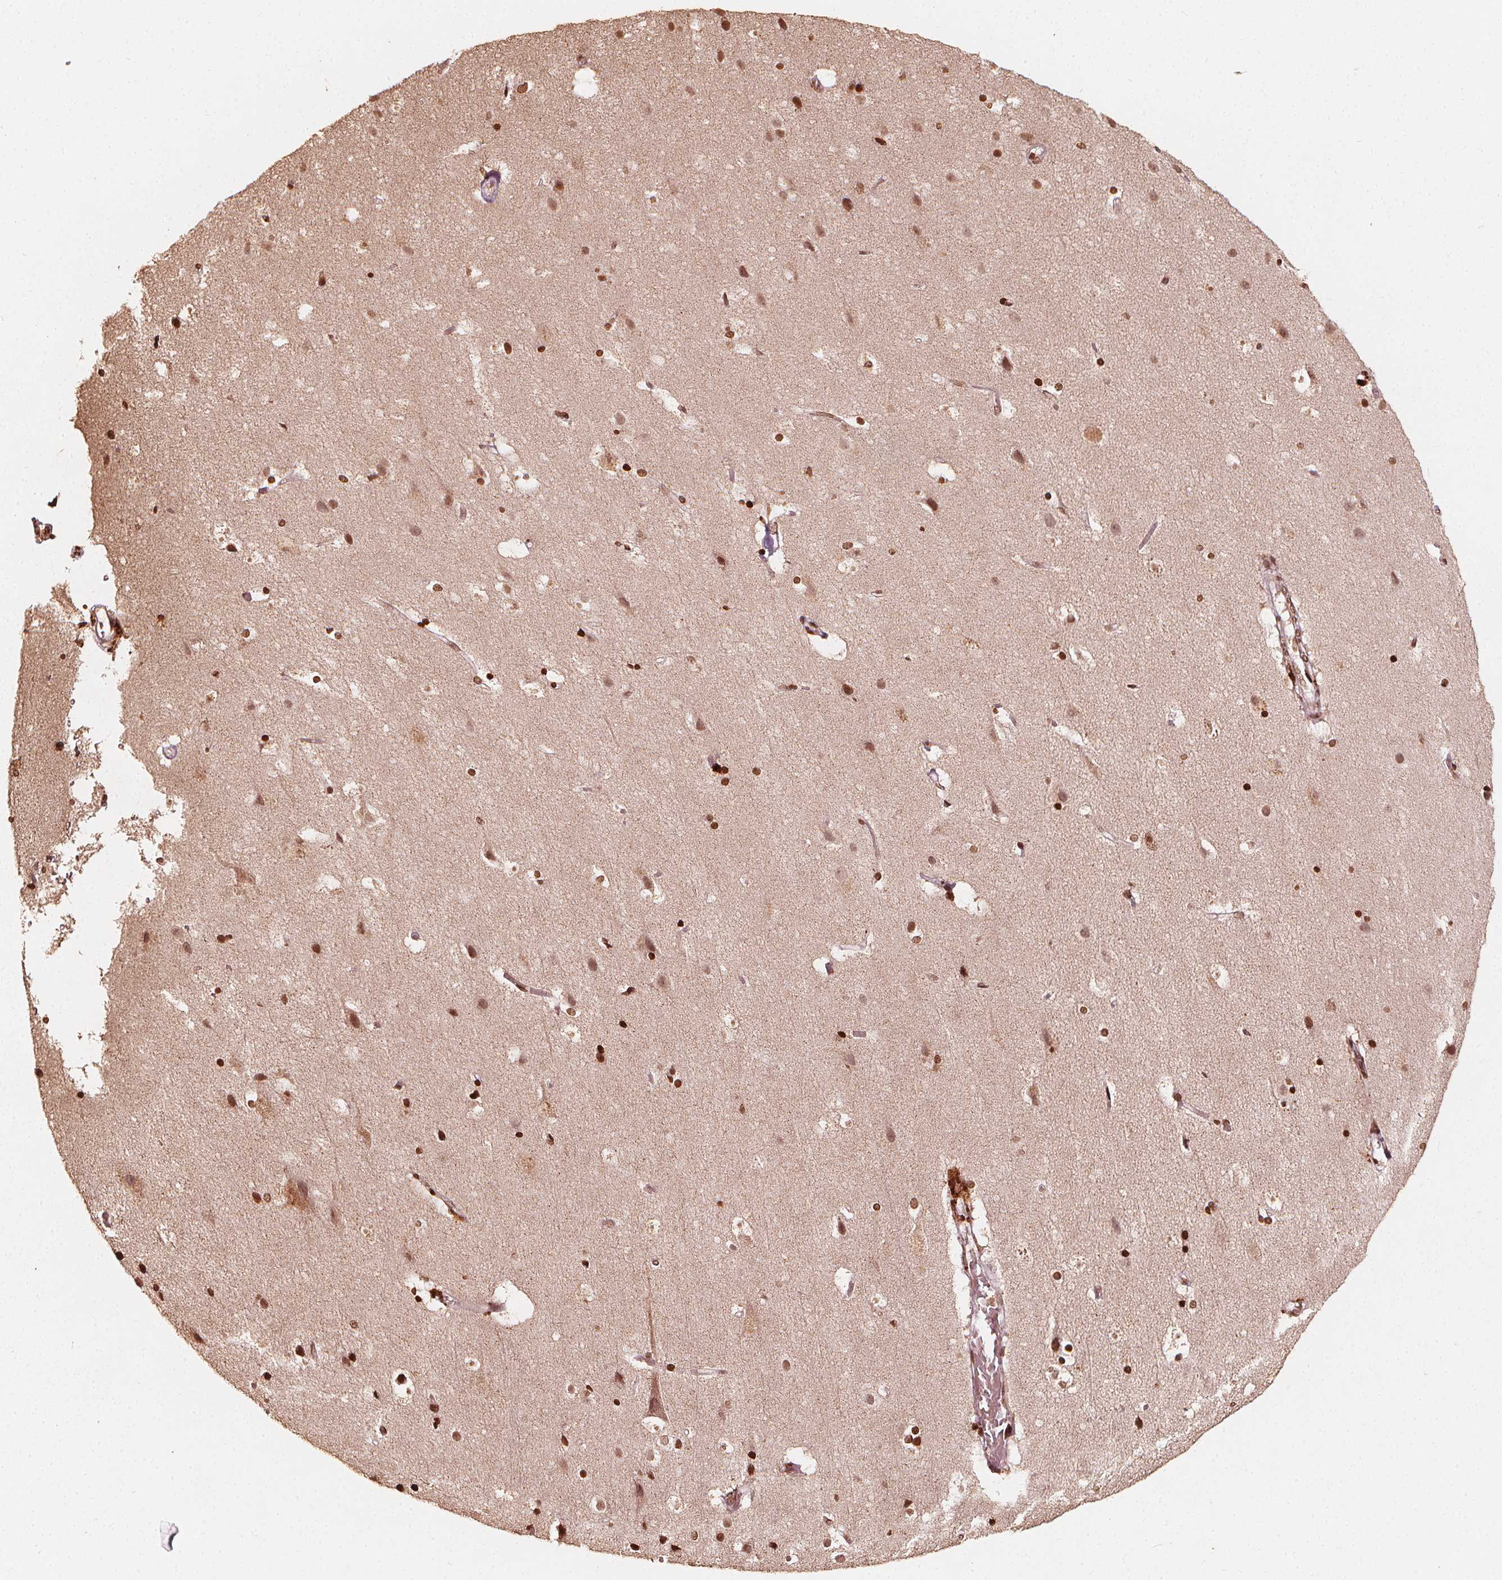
{"staining": {"intensity": "moderate", "quantity": ">75%", "location": "nuclear"}, "tissue": "cerebral cortex", "cell_type": "Endothelial cells", "image_type": "normal", "snomed": [{"axis": "morphology", "description": "Normal tissue, NOS"}, {"axis": "topography", "description": "Cerebral cortex"}], "caption": "Immunohistochemical staining of unremarkable cerebral cortex displays medium levels of moderate nuclear positivity in approximately >75% of endothelial cells. (Brightfield microscopy of DAB IHC at high magnification).", "gene": "H3C14", "patient": {"sex": "female", "age": 52}}